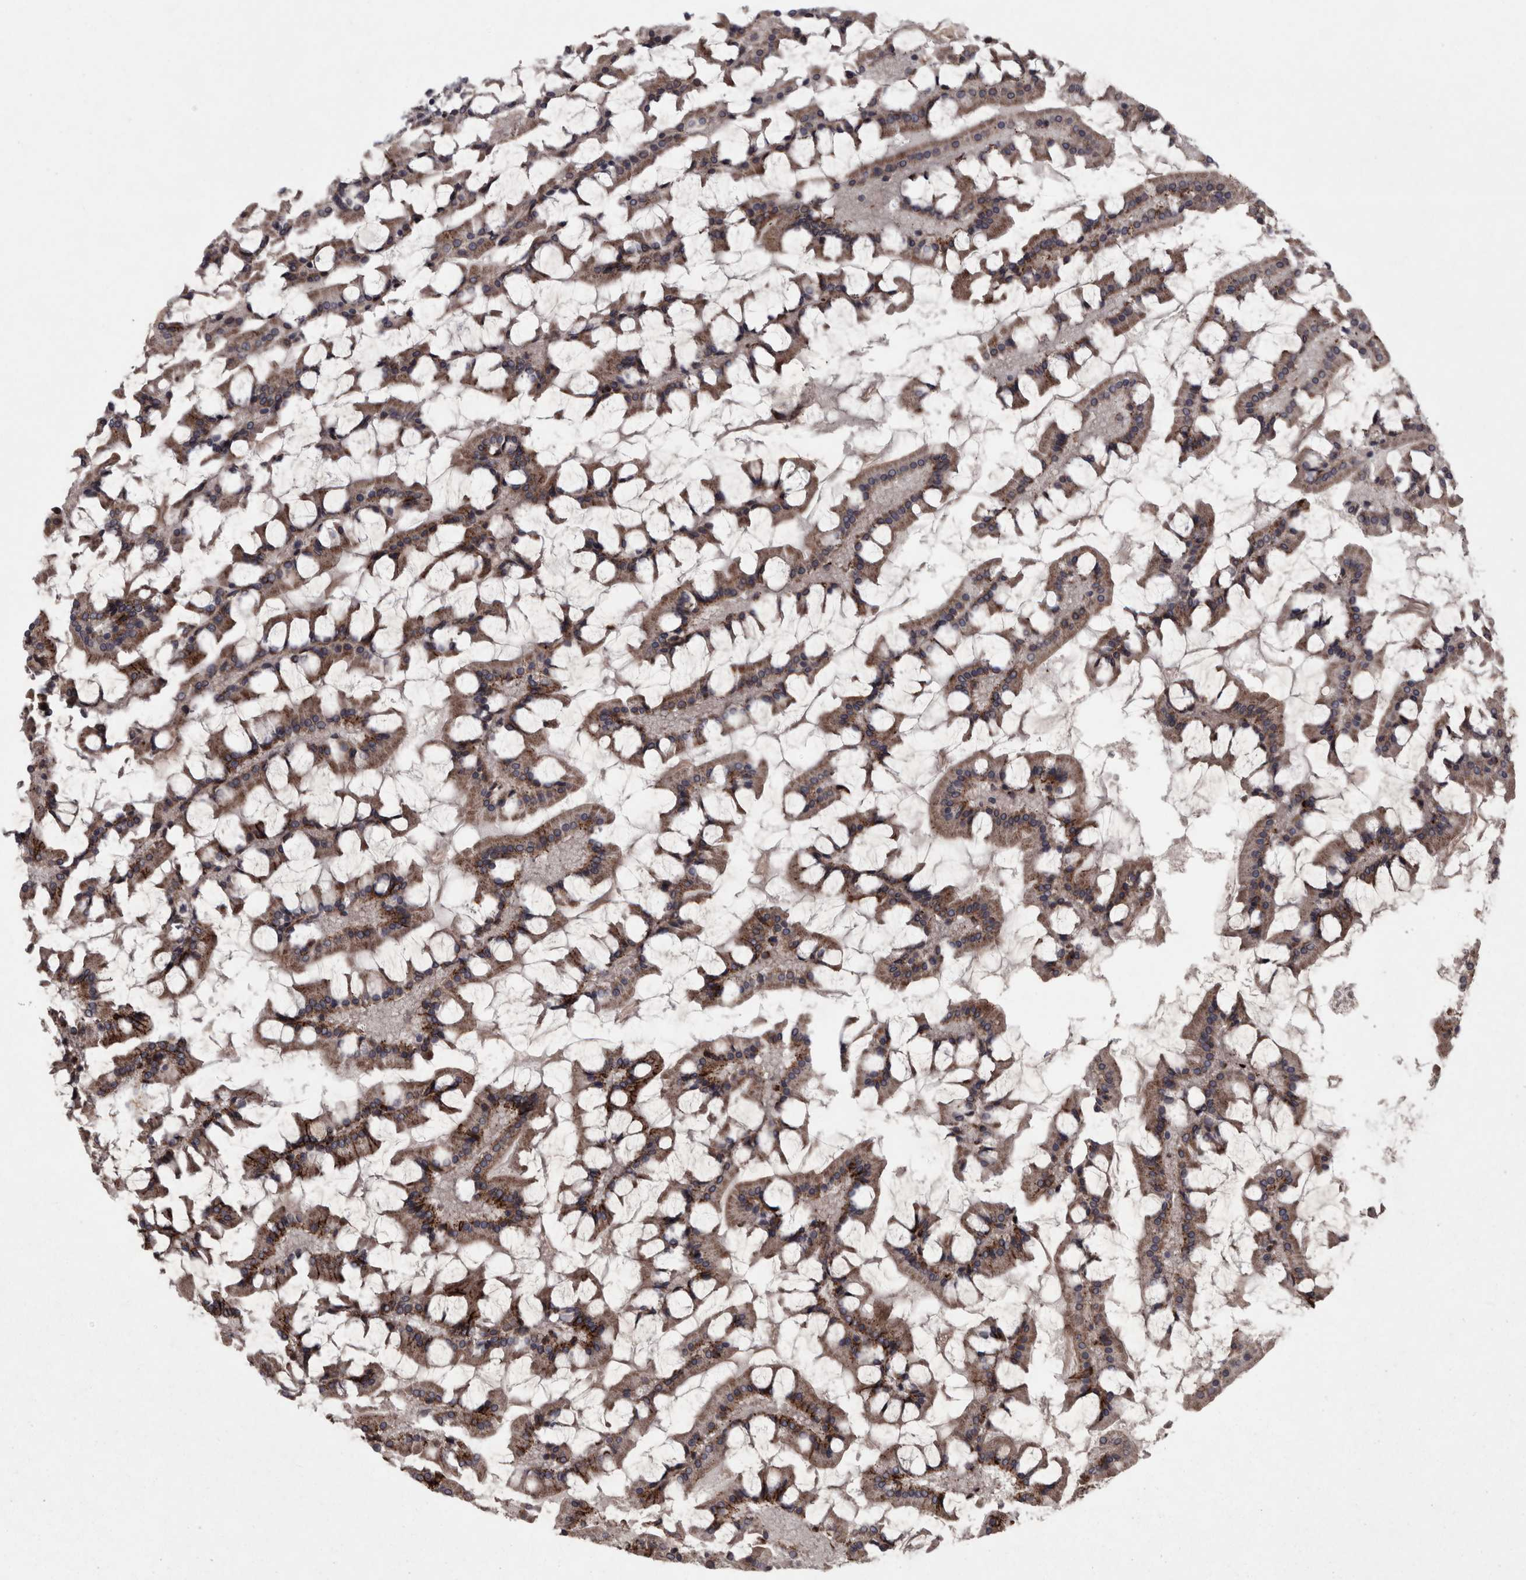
{"staining": {"intensity": "strong", "quantity": "25%-75%", "location": "cytoplasmic/membranous"}, "tissue": "small intestine", "cell_type": "Glandular cells", "image_type": "normal", "snomed": [{"axis": "morphology", "description": "Normal tissue, NOS"}, {"axis": "topography", "description": "Small intestine"}], "caption": "Immunohistochemistry photomicrograph of benign small intestine stained for a protein (brown), which exhibits high levels of strong cytoplasmic/membranous positivity in about 25%-75% of glandular cells.", "gene": "PCDH17", "patient": {"sex": "male", "age": 41}}